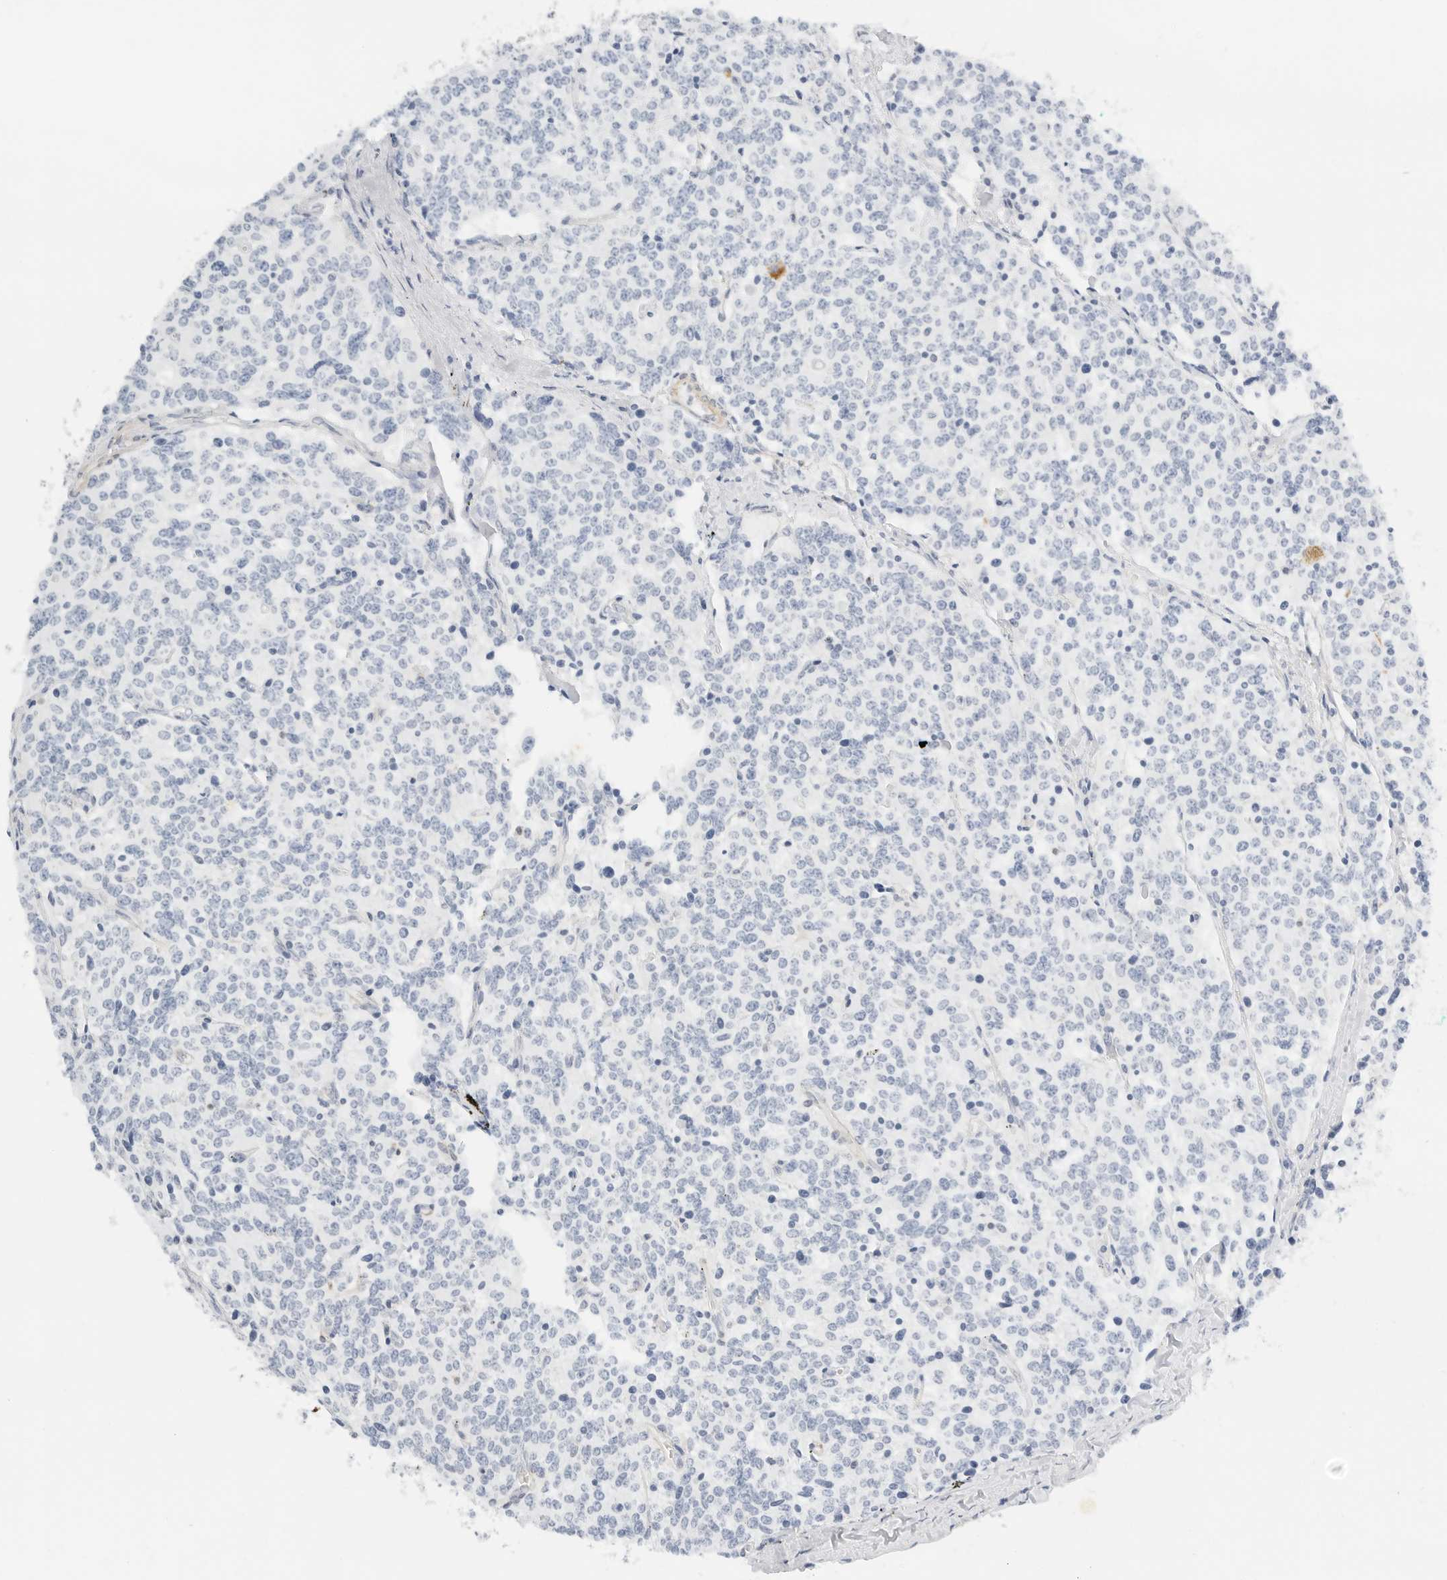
{"staining": {"intensity": "negative", "quantity": "none", "location": "none"}, "tissue": "carcinoid", "cell_type": "Tumor cells", "image_type": "cancer", "snomed": [{"axis": "morphology", "description": "Carcinoid, malignant, NOS"}, {"axis": "topography", "description": "Lung"}], "caption": "The micrograph displays no staining of tumor cells in carcinoid.", "gene": "PKDCC", "patient": {"sex": "female", "age": 46}}